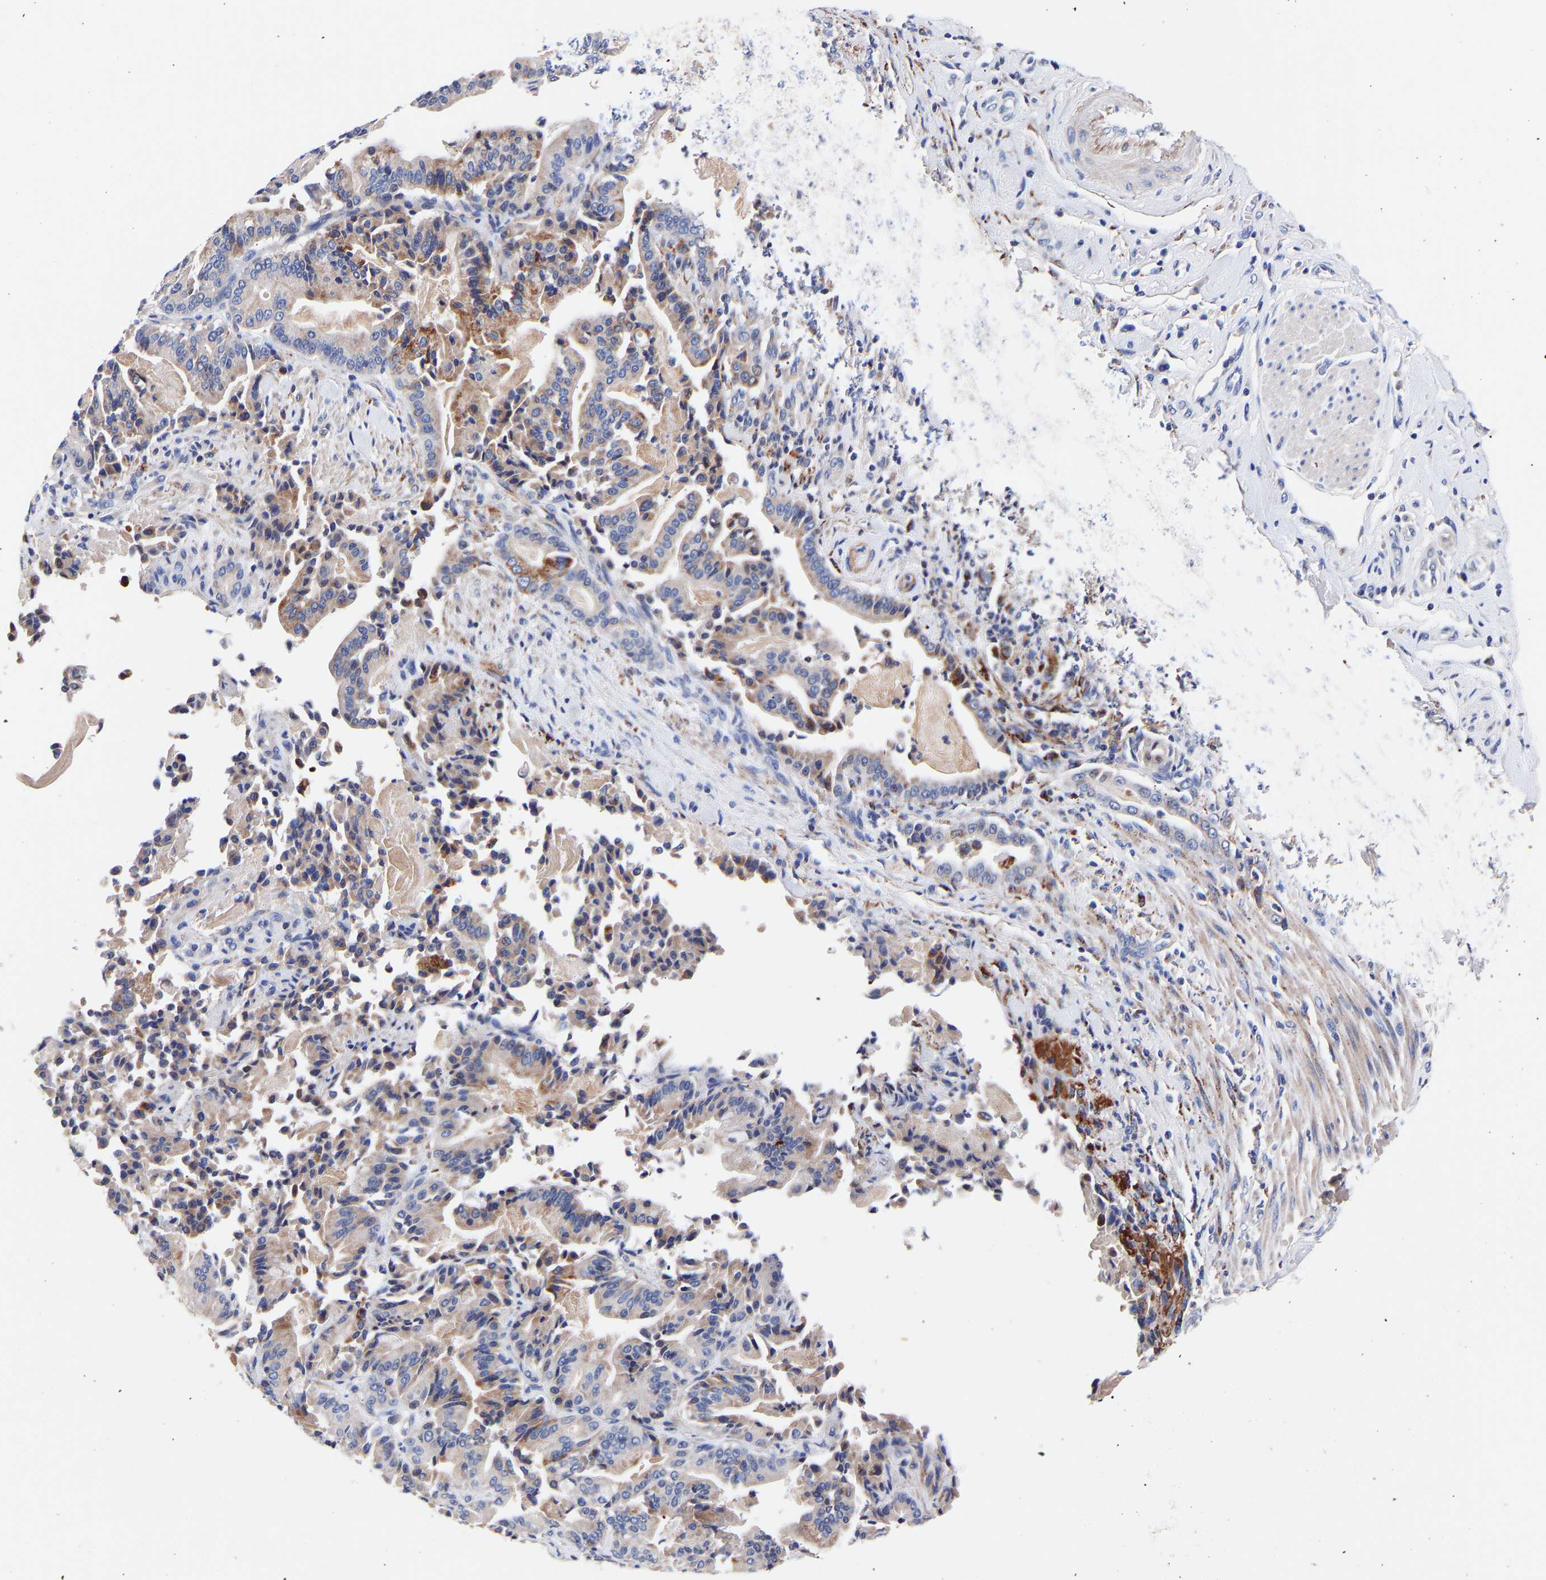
{"staining": {"intensity": "moderate", "quantity": "<25%", "location": "cytoplasmic/membranous"}, "tissue": "pancreatic cancer", "cell_type": "Tumor cells", "image_type": "cancer", "snomed": [{"axis": "morphology", "description": "Normal tissue, NOS"}, {"axis": "morphology", "description": "Adenocarcinoma, NOS"}, {"axis": "topography", "description": "Pancreas"}], "caption": "Human pancreatic cancer stained with a protein marker exhibits moderate staining in tumor cells.", "gene": "SEM1", "patient": {"sex": "male", "age": 63}}